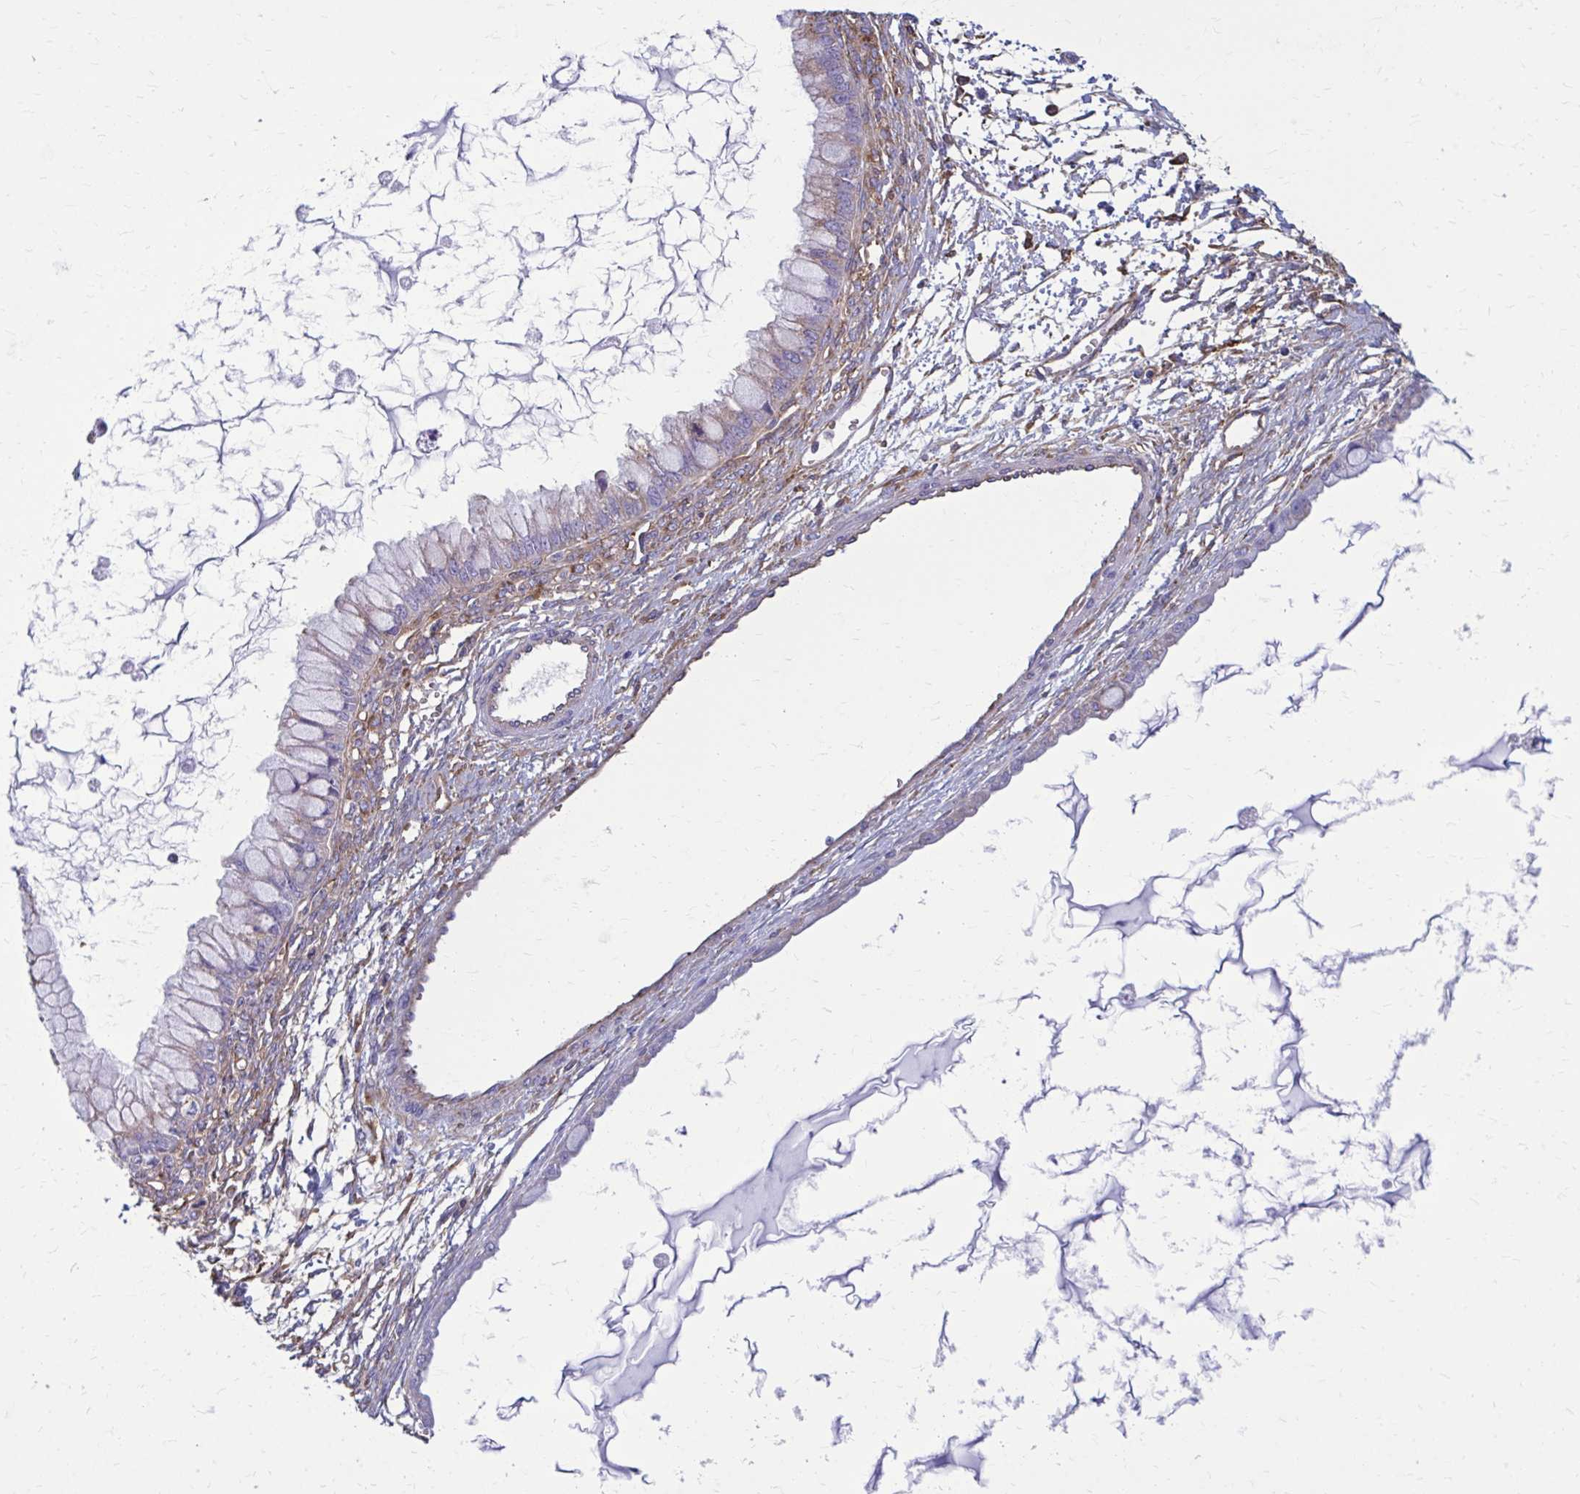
{"staining": {"intensity": "negative", "quantity": "none", "location": "none"}, "tissue": "ovarian cancer", "cell_type": "Tumor cells", "image_type": "cancer", "snomed": [{"axis": "morphology", "description": "Cystadenocarcinoma, mucinous, NOS"}, {"axis": "topography", "description": "Ovary"}], "caption": "High magnification brightfield microscopy of ovarian cancer (mucinous cystadenocarcinoma) stained with DAB (3,3'-diaminobenzidine) (brown) and counterstained with hematoxylin (blue): tumor cells show no significant positivity.", "gene": "CLTA", "patient": {"sex": "female", "age": 34}}